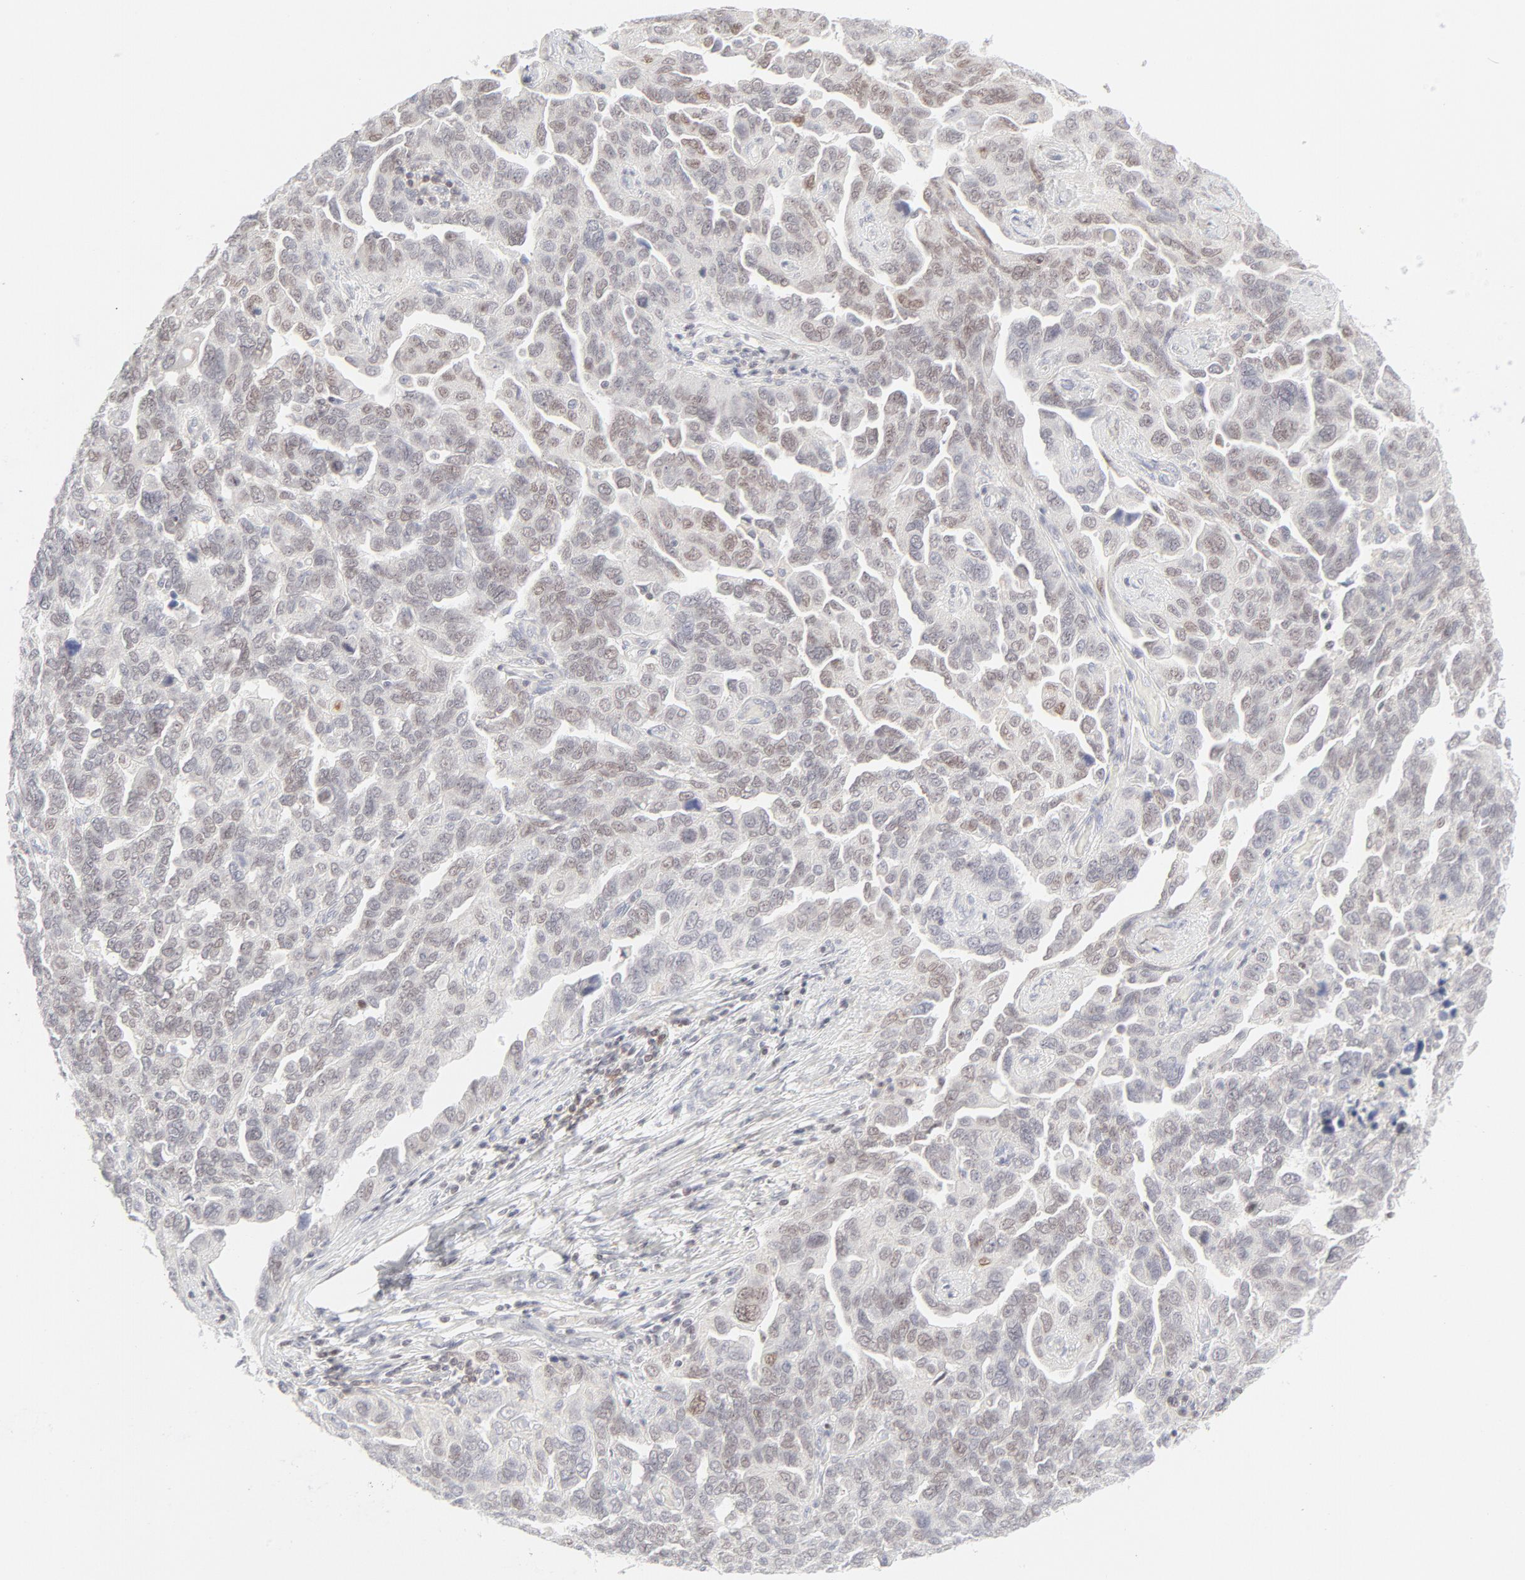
{"staining": {"intensity": "weak", "quantity": "25%-75%", "location": "nuclear"}, "tissue": "ovarian cancer", "cell_type": "Tumor cells", "image_type": "cancer", "snomed": [{"axis": "morphology", "description": "Cystadenocarcinoma, serous, NOS"}, {"axis": "topography", "description": "Ovary"}], "caption": "Human ovarian cancer stained with a protein marker demonstrates weak staining in tumor cells.", "gene": "PRKCB", "patient": {"sex": "female", "age": 64}}